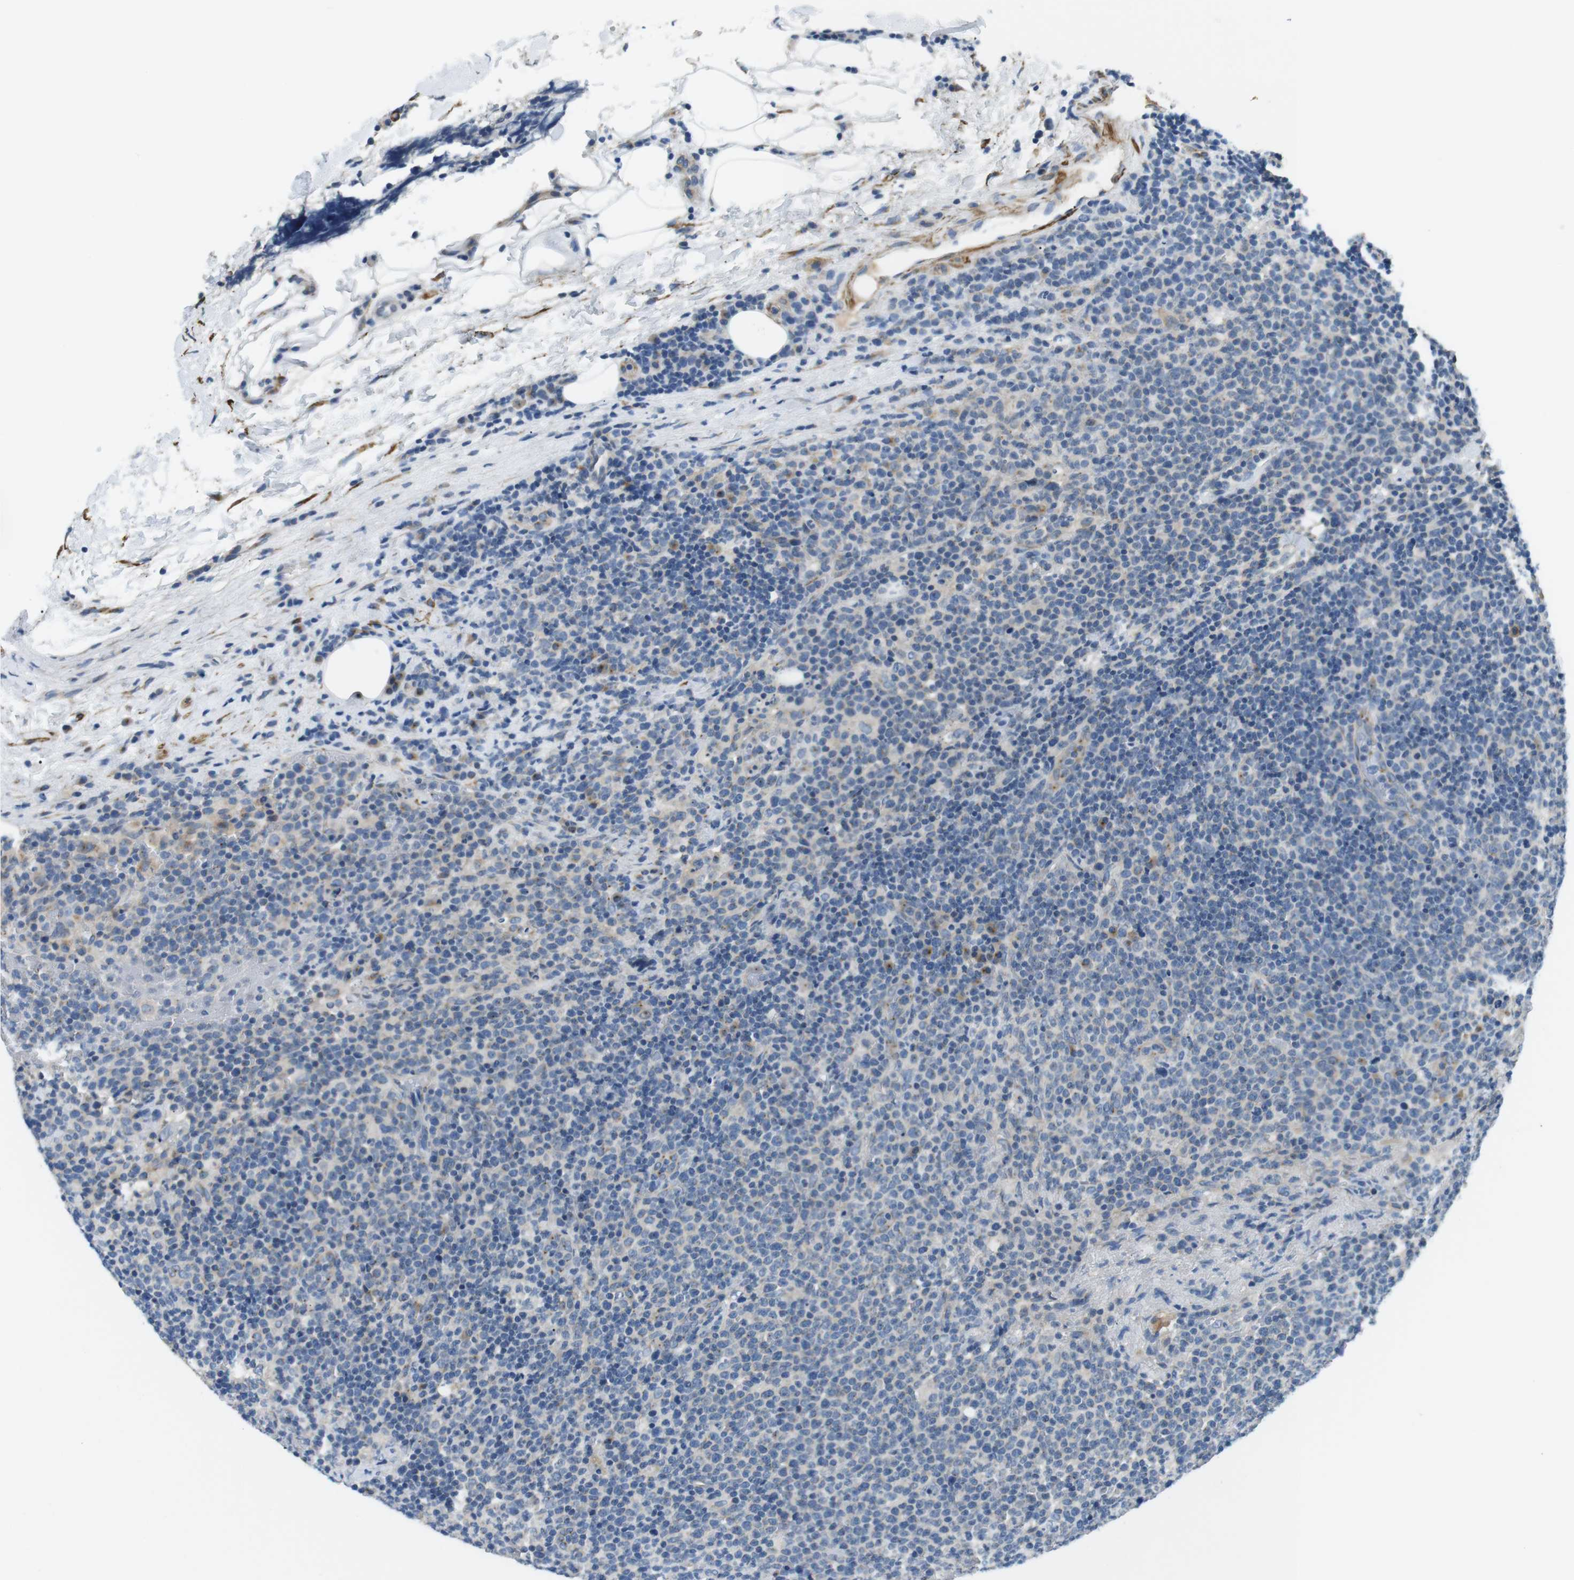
{"staining": {"intensity": "negative", "quantity": "none", "location": "none"}, "tissue": "lymphoma", "cell_type": "Tumor cells", "image_type": "cancer", "snomed": [{"axis": "morphology", "description": "Malignant lymphoma, non-Hodgkin's type, High grade"}, {"axis": "topography", "description": "Lymph node"}], "caption": "This is a image of immunohistochemistry staining of high-grade malignant lymphoma, non-Hodgkin's type, which shows no expression in tumor cells.", "gene": "UNC5CL", "patient": {"sex": "male", "age": 61}}